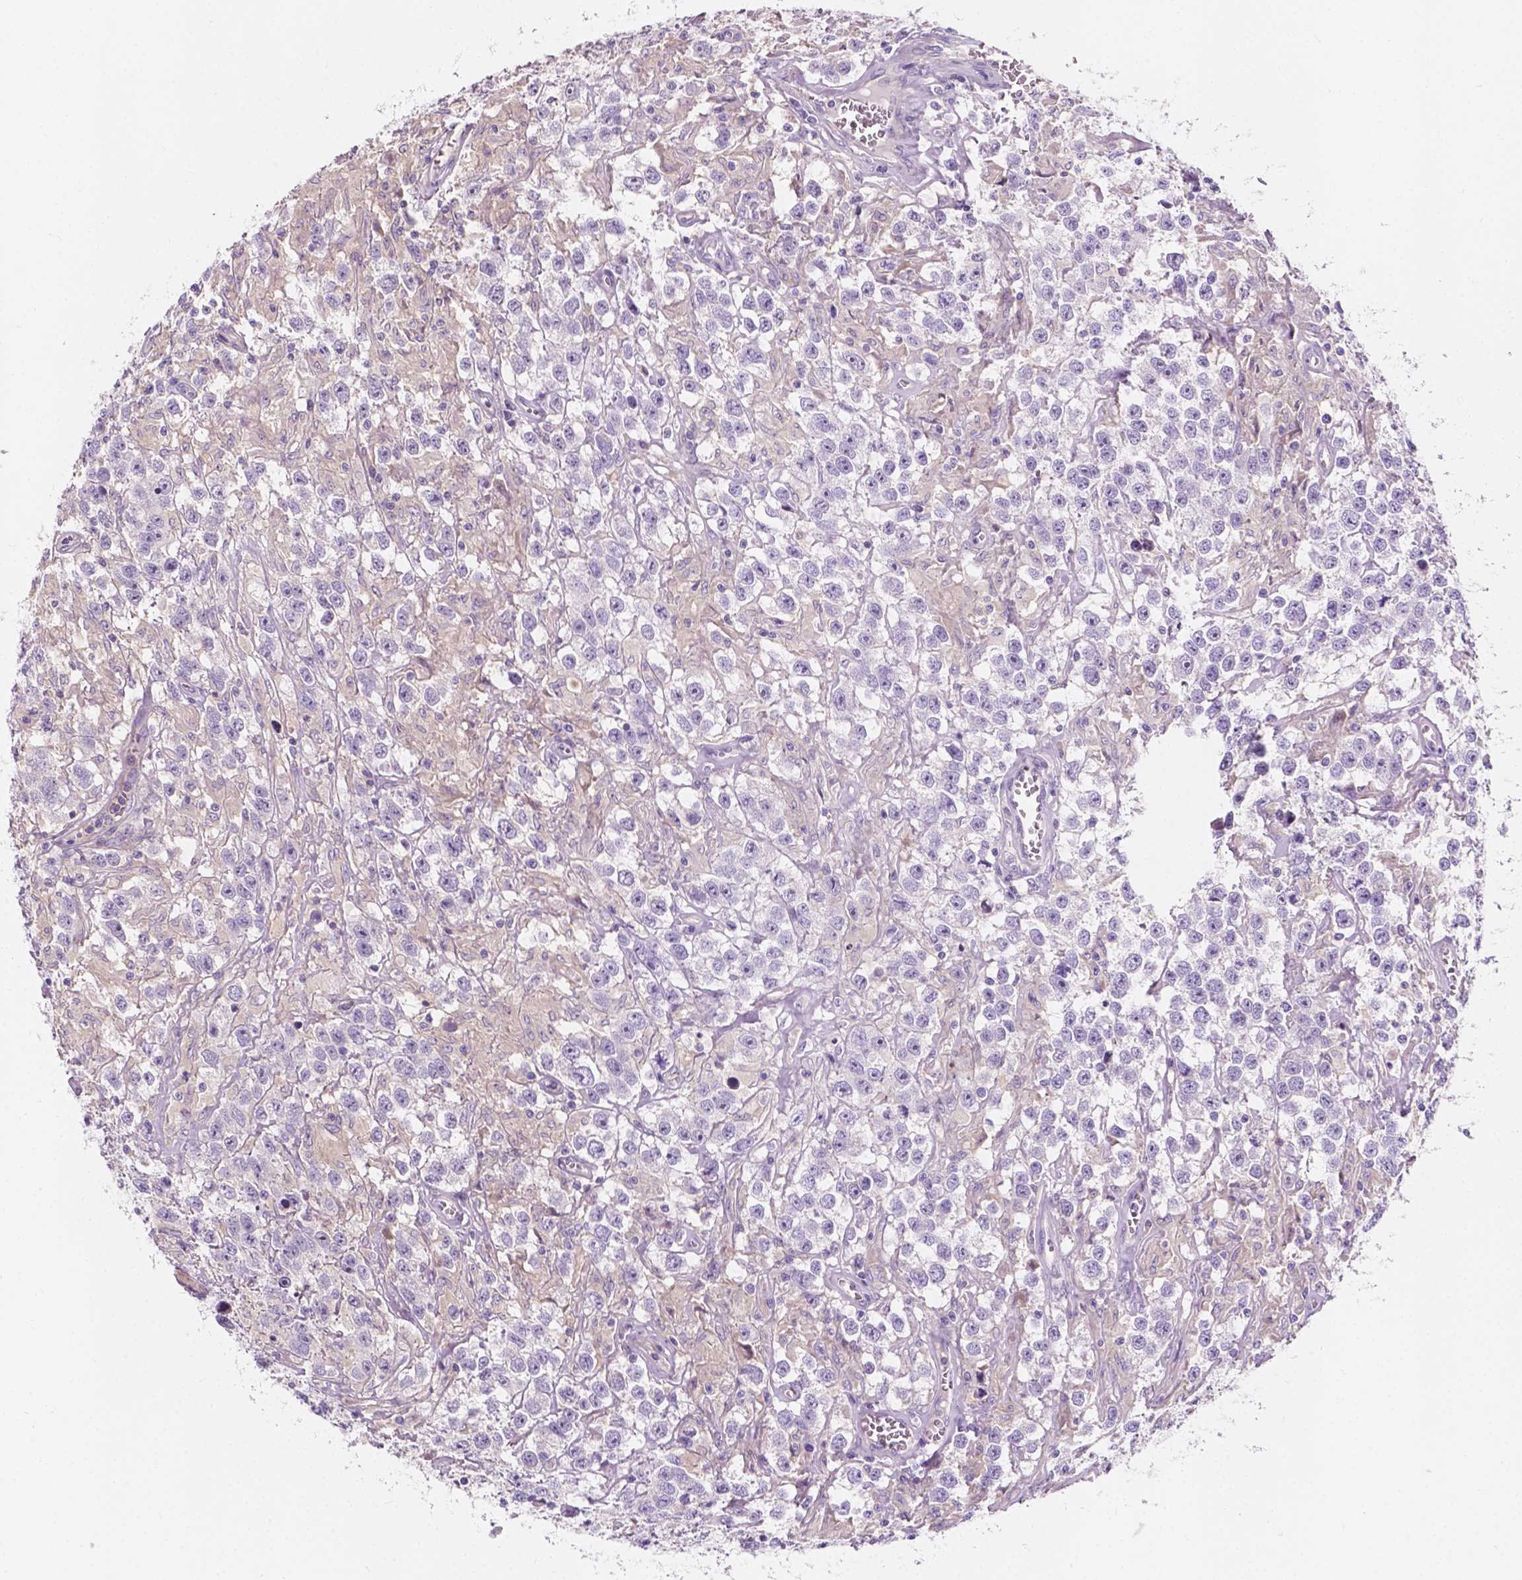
{"staining": {"intensity": "negative", "quantity": "none", "location": "none"}, "tissue": "testis cancer", "cell_type": "Tumor cells", "image_type": "cancer", "snomed": [{"axis": "morphology", "description": "Seminoma, NOS"}, {"axis": "topography", "description": "Testis"}], "caption": "Tumor cells show no significant staining in testis cancer. Brightfield microscopy of immunohistochemistry (IHC) stained with DAB (3,3'-diaminobenzidine) (brown) and hematoxylin (blue), captured at high magnification.", "gene": "SIRT2", "patient": {"sex": "male", "age": 43}}